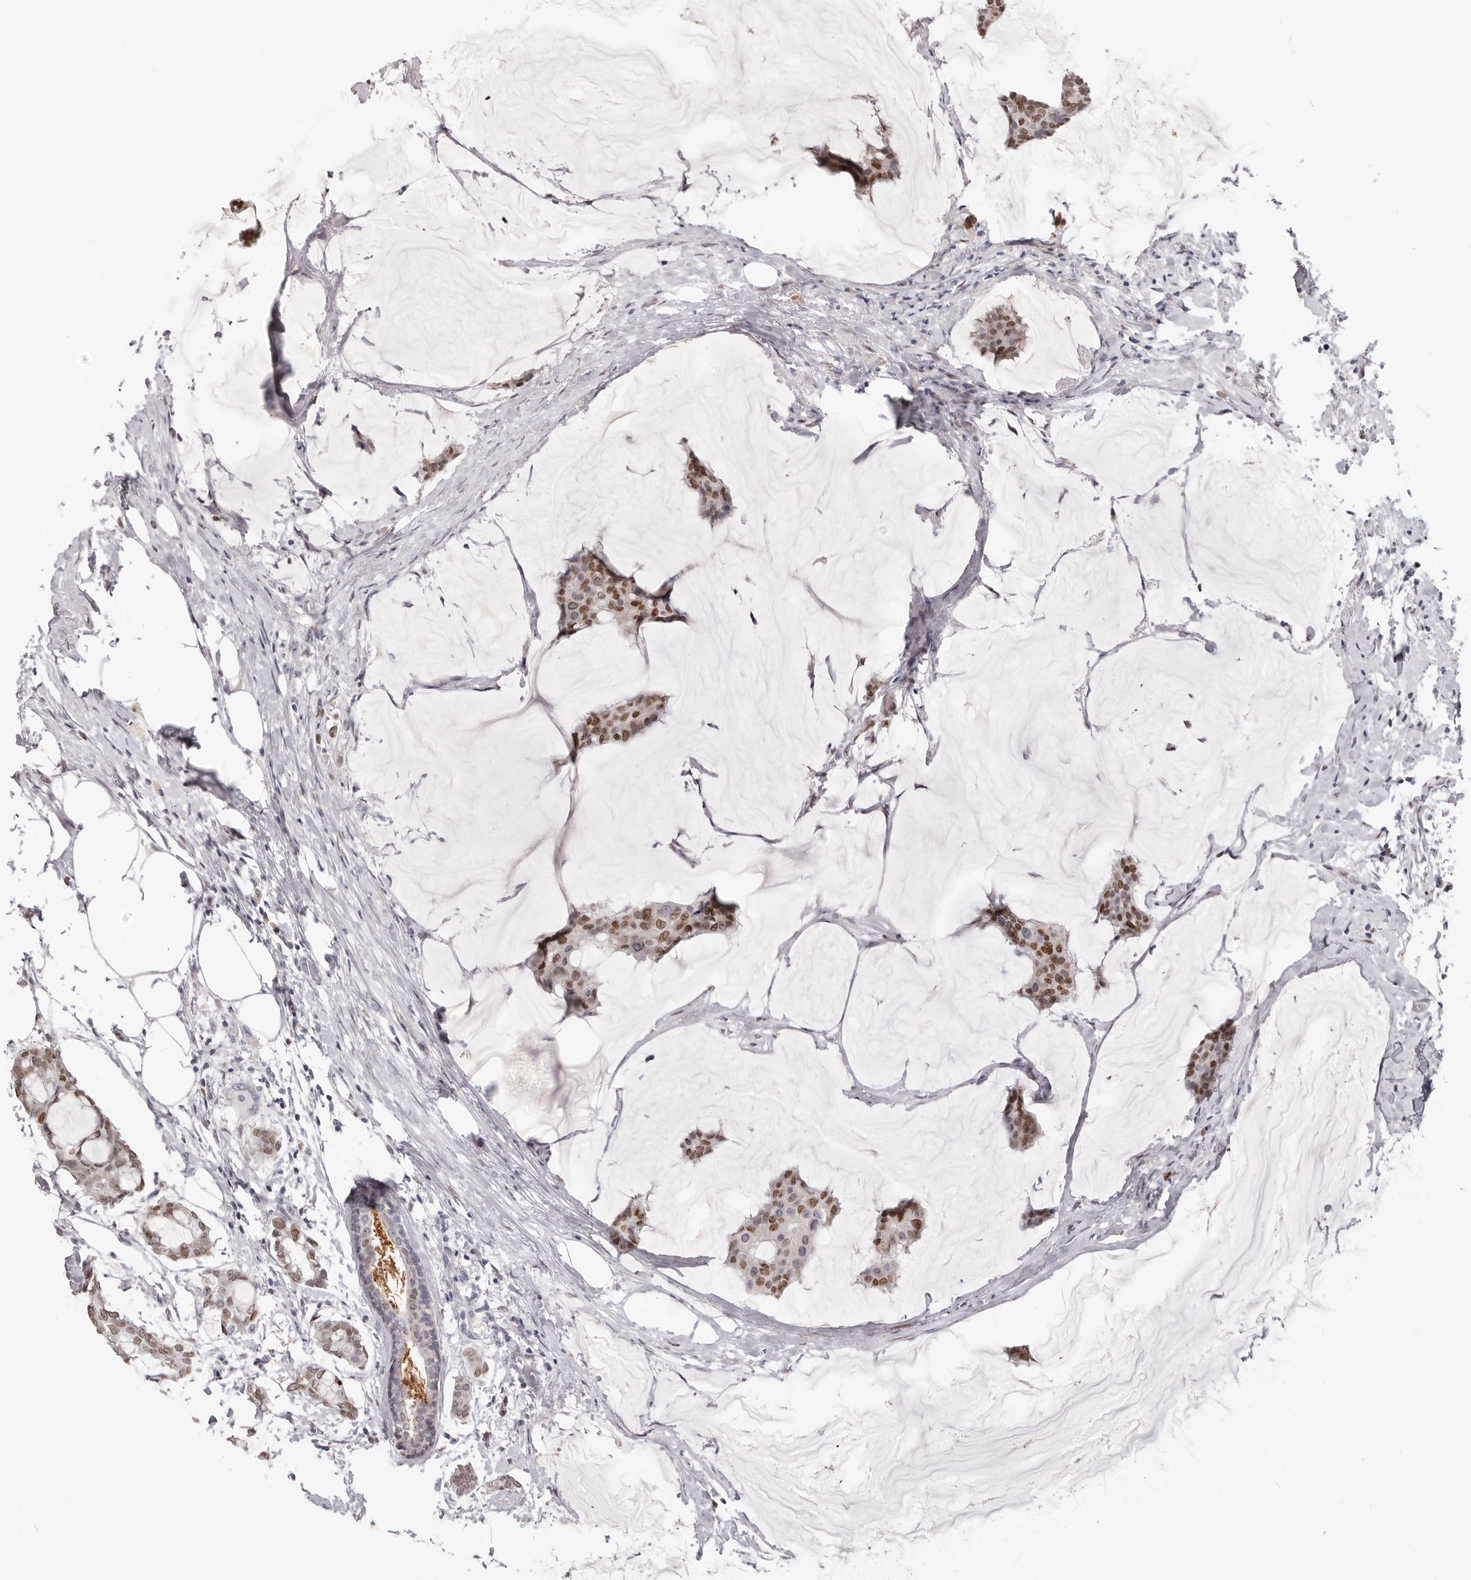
{"staining": {"intensity": "moderate", "quantity": ">75%", "location": "nuclear"}, "tissue": "breast cancer", "cell_type": "Tumor cells", "image_type": "cancer", "snomed": [{"axis": "morphology", "description": "Duct carcinoma"}, {"axis": "topography", "description": "Breast"}], "caption": "Protein expression analysis of human intraductal carcinoma (breast) reveals moderate nuclear positivity in about >75% of tumor cells. (DAB (3,3'-diaminobenzidine) IHC, brown staining for protein, blue staining for nuclei).", "gene": "SRP19", "patient": {"sex": "female", "age": 93}}